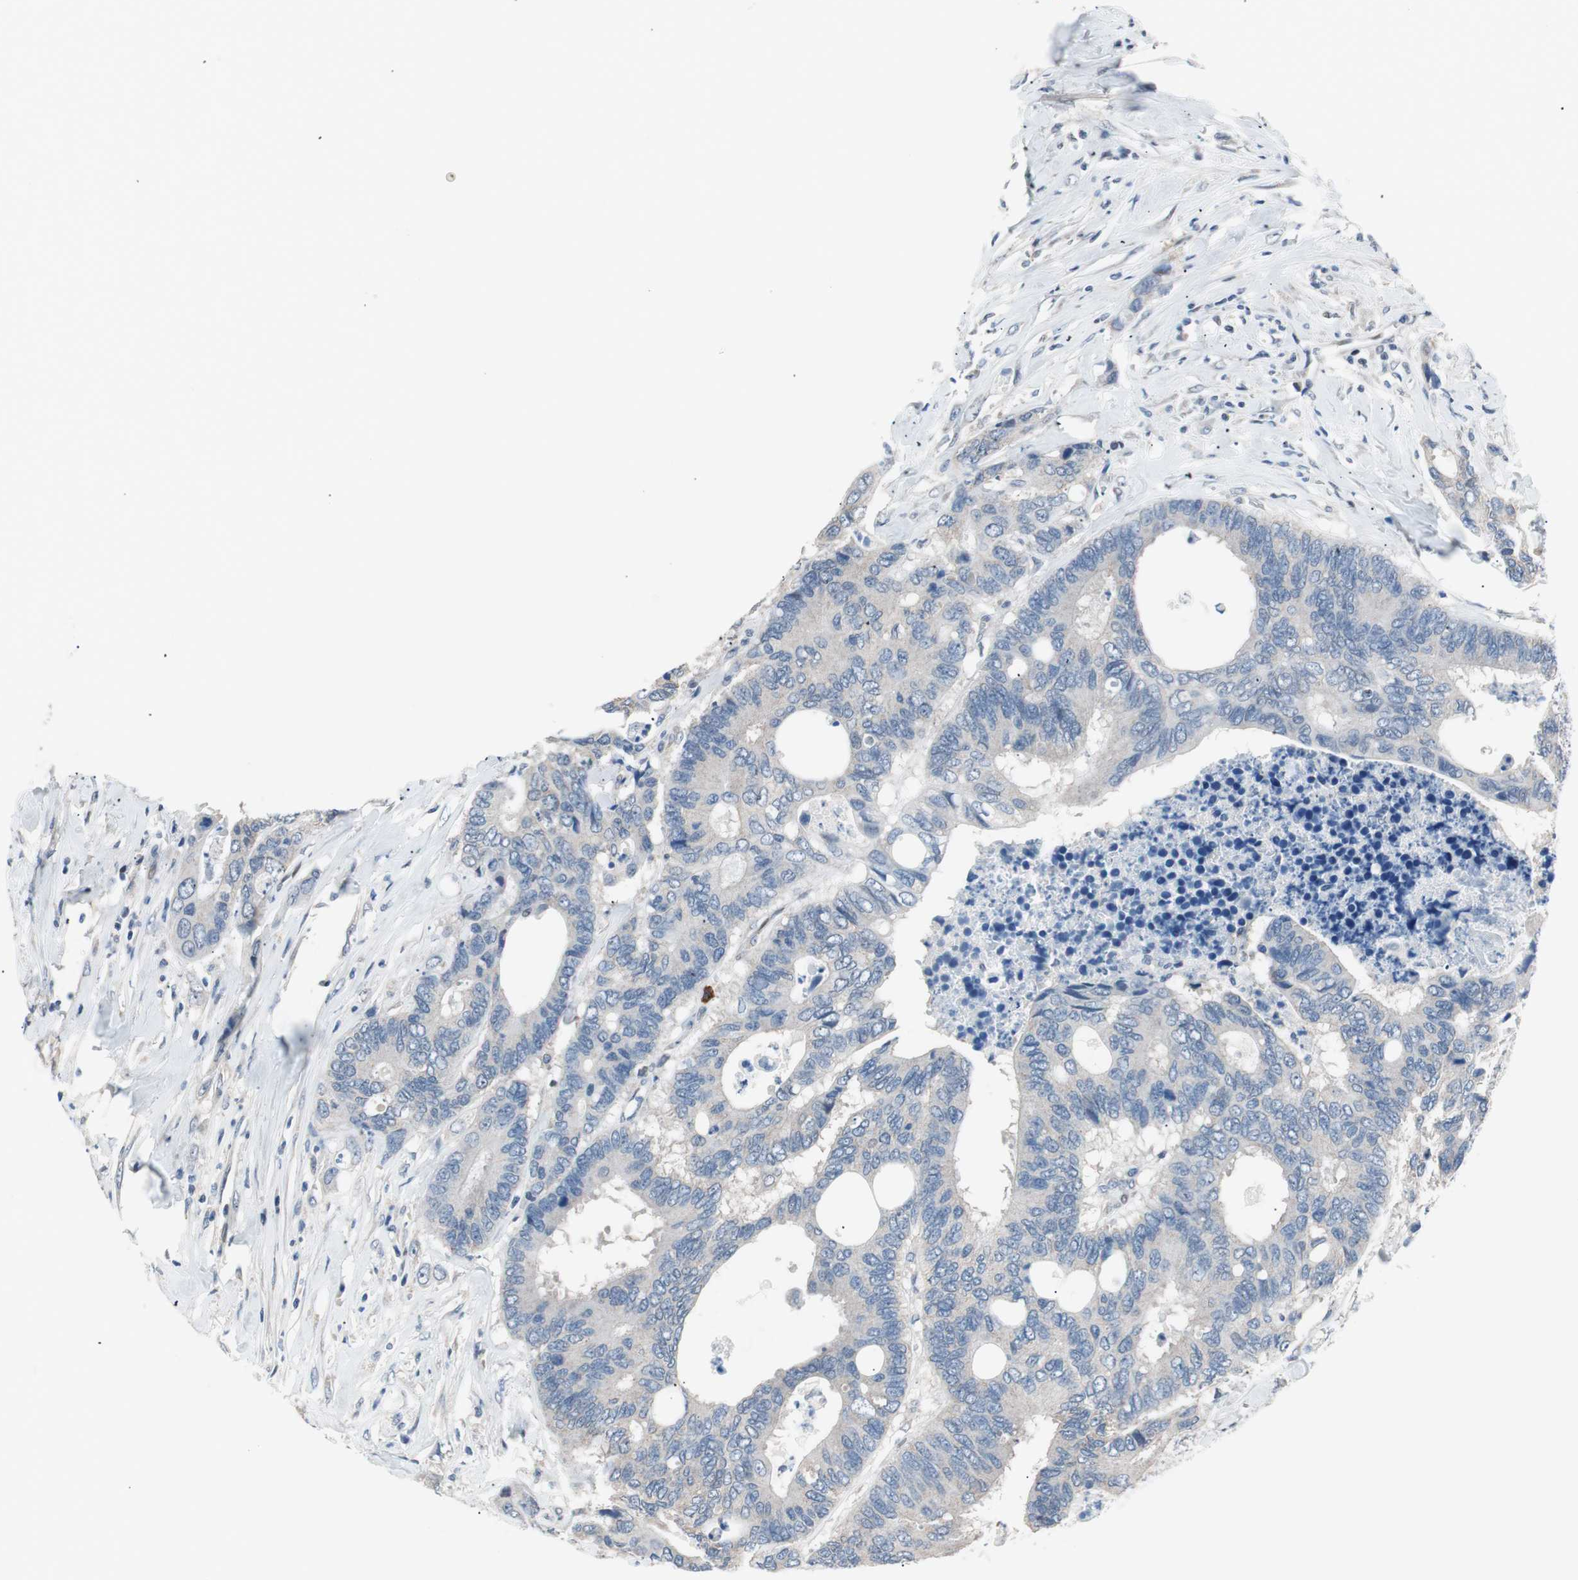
{"staining": {"intensity": "negative", "quantity": "none", "location": "none"}, "tissue": "colorectal cancer", "cell_type": "Tumor cells", "image_type": "cancer", "snomed": [{"axis": "morphology", "description": "Adenocarcinoma, NOS"}, {"axis": "topography", "description": "Rectum"}], "caption": "Tumor cells are negative for protein expression in human colorectal cancer (adenocarcinoma). (DAB immunohistochemistry, high magnification).", "gene": "POLH", "patient": {"sex": "male", "age": 55}}